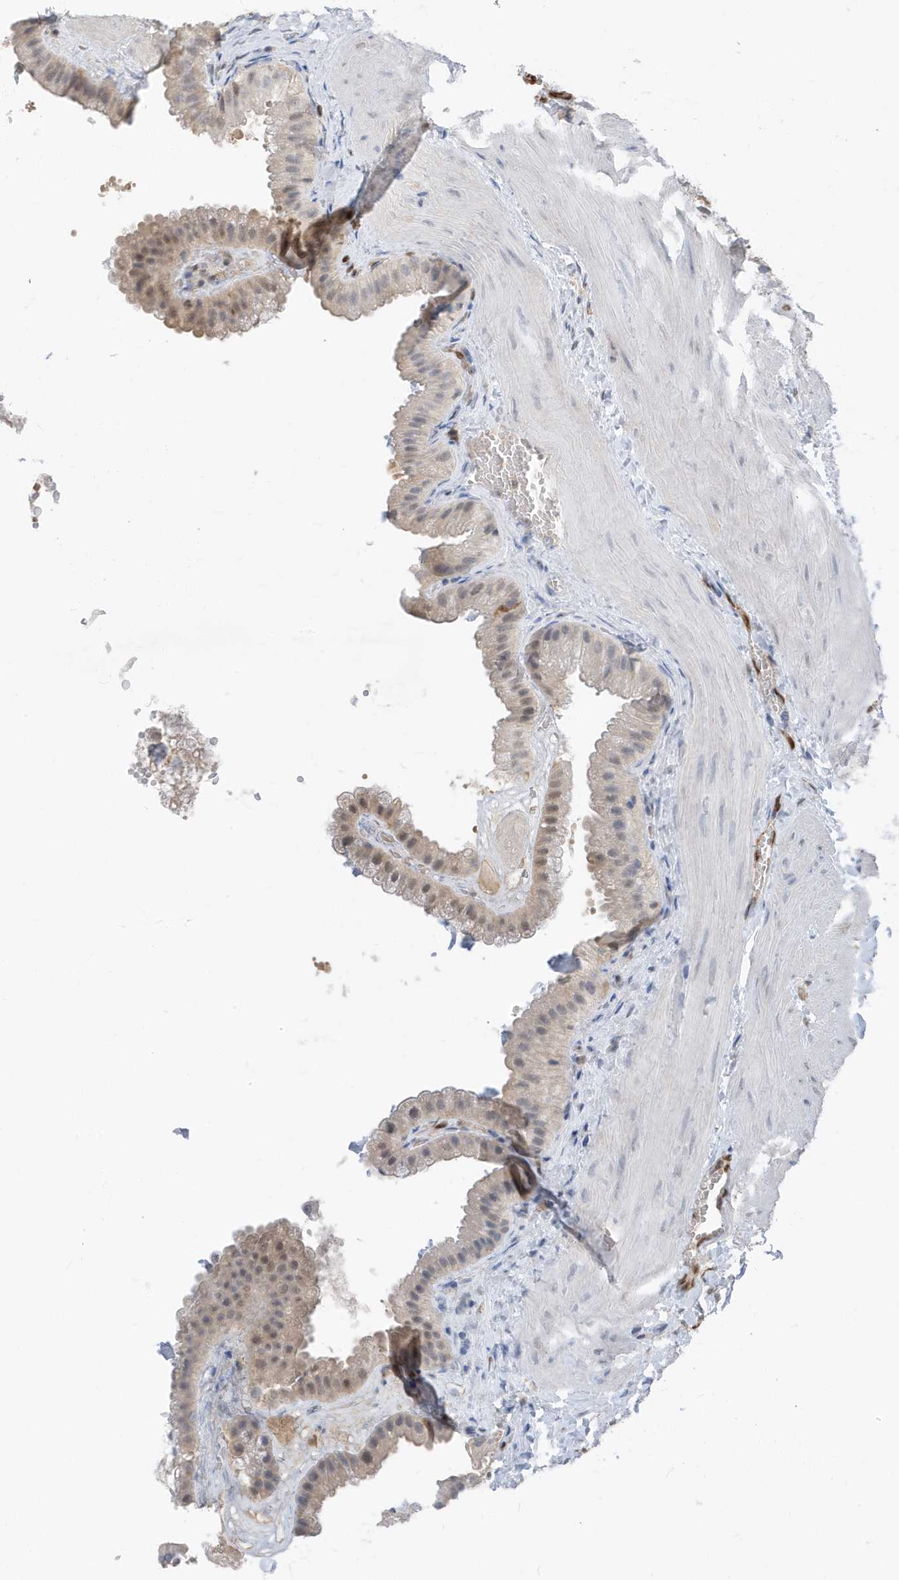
{"staining": {"intensity": "weak", "quantity": "25%-75%", "location": "cytoplasmic/membranous,nuclear"}, "tissue": "gallbladder", "cell_type": "Glandular cells", "image_type": "normal", "snomed": [{"axis": "morphology", "description": "Normal tissue, NOS"}, {"axis": "topography", "description": "Gallbladder"}], "caption": "This histopathology image exhibits immunohistochemistry staining of unremarkable gallbladder, with low weak cytoplasmic/membranous,nuclear expression in approximately 25%-75% of glandular cells.", "gene": "NCOA7", "patient": {"sex": "male", "age": 55}}